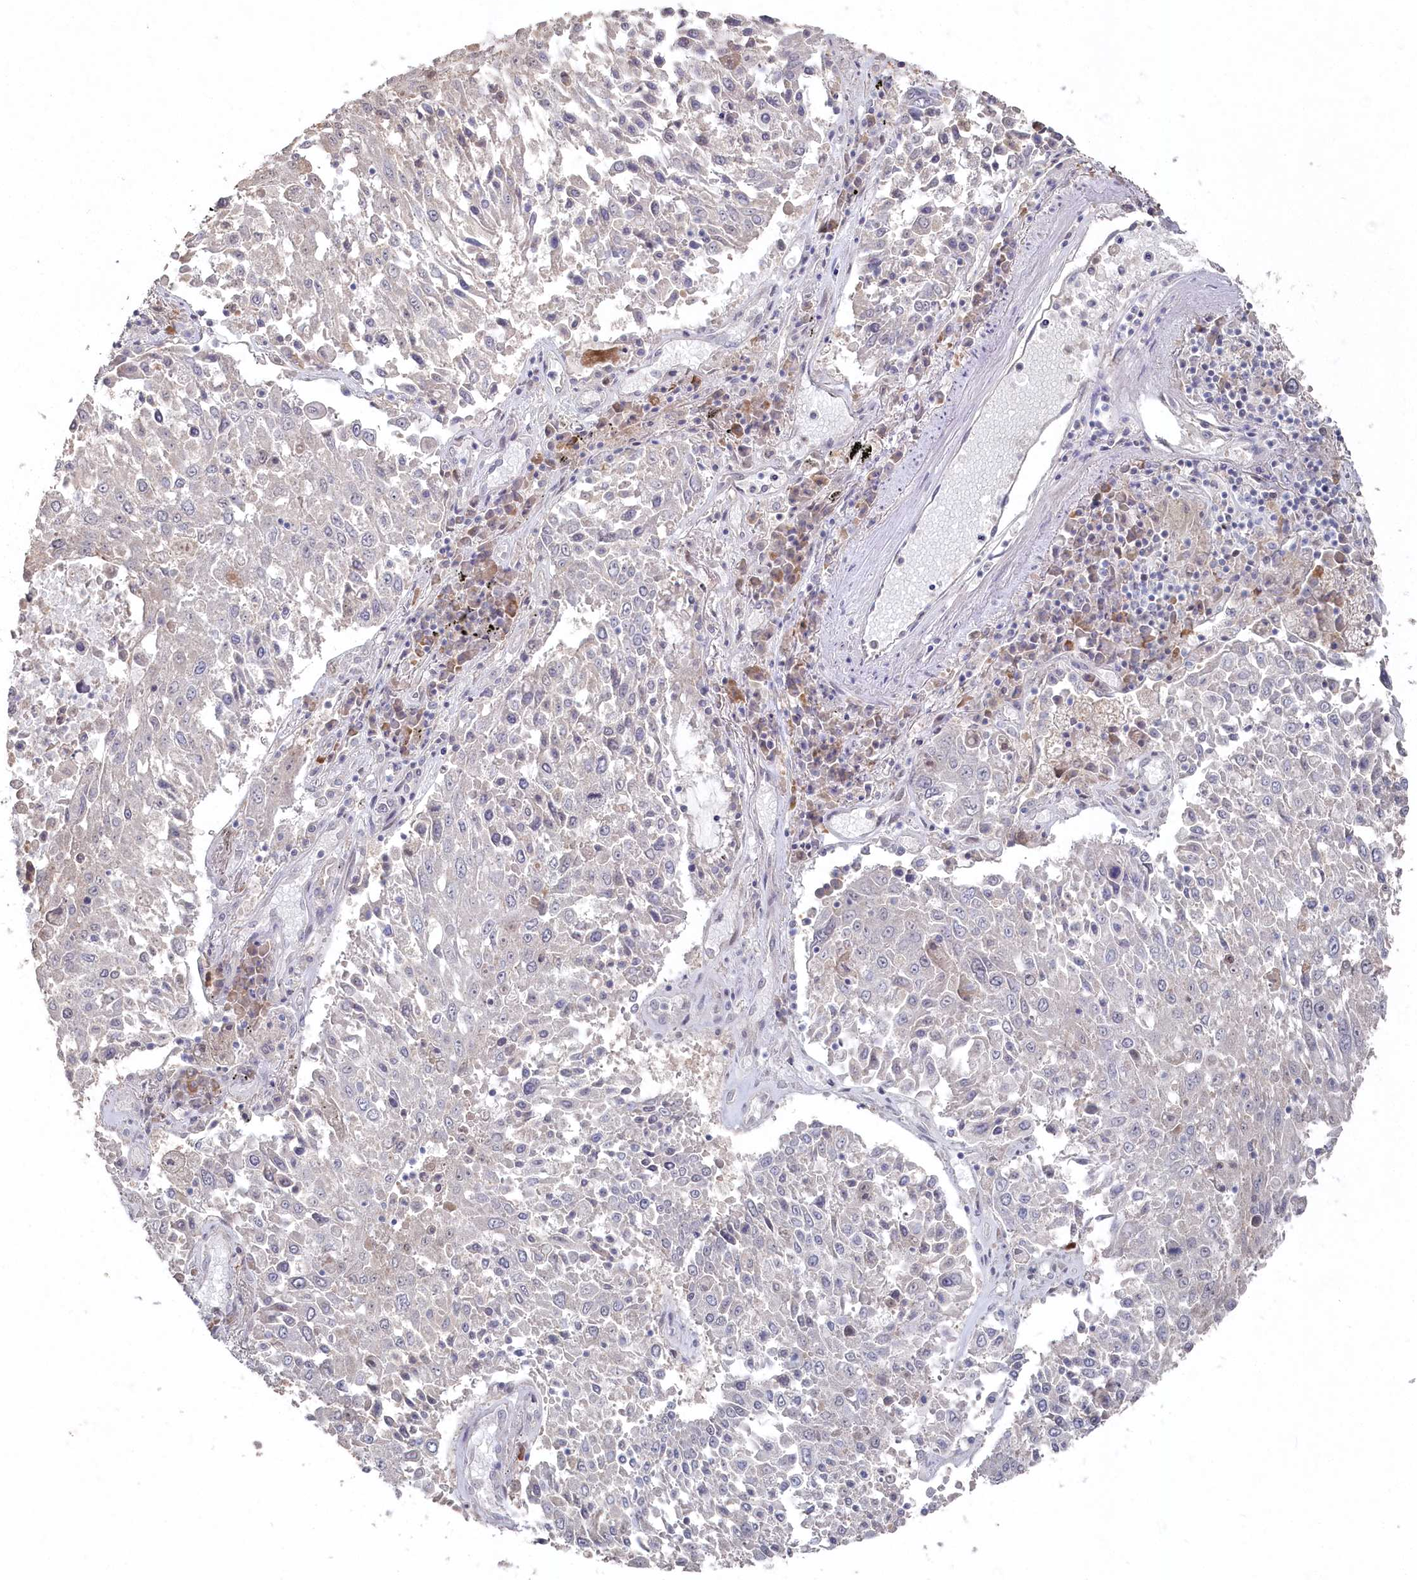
{"staining": {"intensity": "negative", "quantity": "none", "location": "none"}, "tissue": "lung cancer", "cell_type": "Tumor cells", "image_type": "cancer", "snomed": [{"axis": "morphology", "description": "Squamous cell carcinoma, NOS"}, {"axis": "topography", "description": "Lung"}], "caption": "DAB (3,3'-diaminobenzidine) immunohistochemical staining of squamous cell carcinoma (lung) shows no significant expression in tumor cells.", "gene": "TGFBRAP1", "patient": {"sex": "male", "age": 65}}